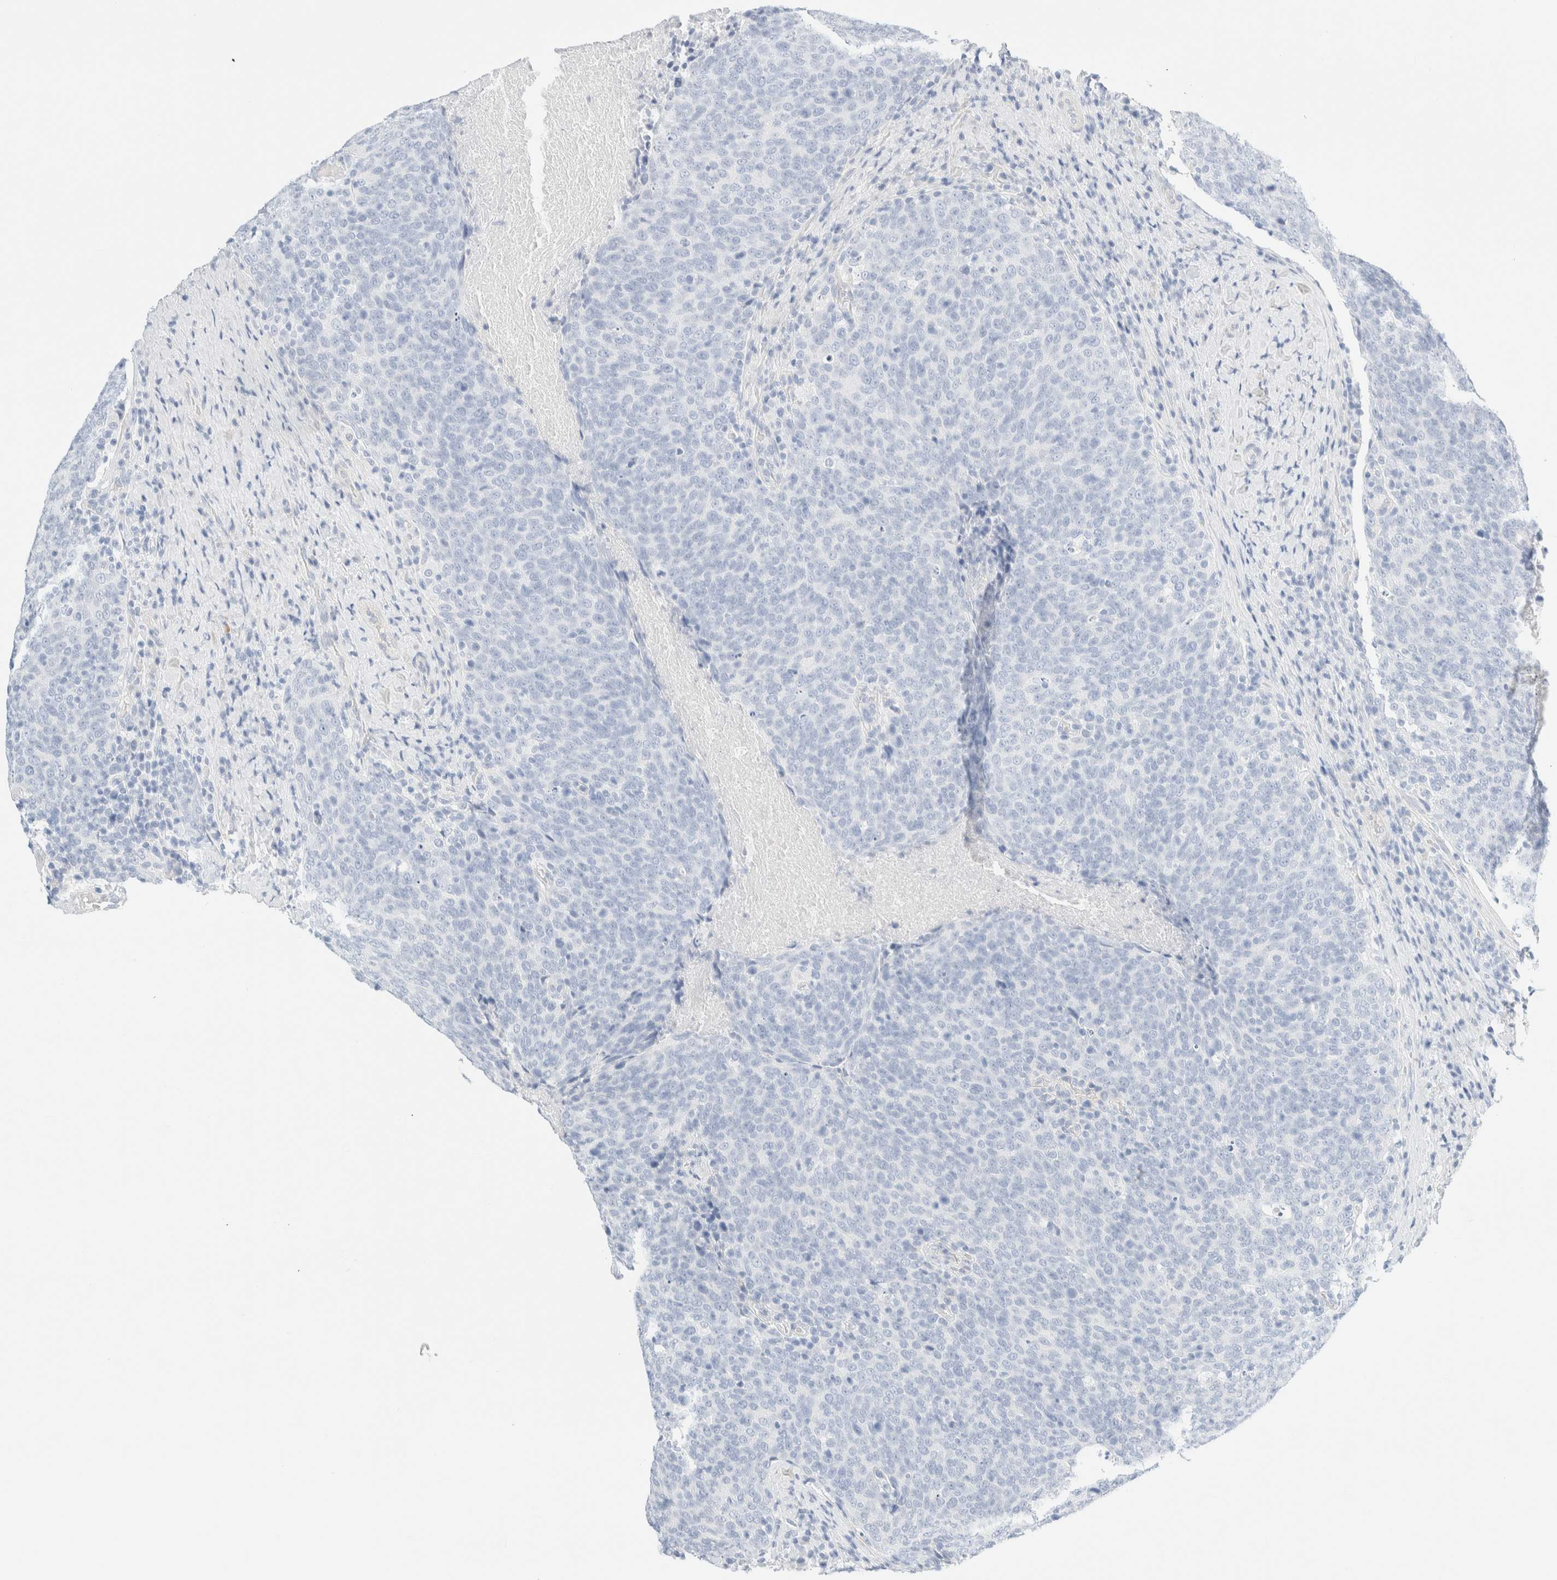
{"staining": {"intensity": "negative", "quantity": "none", "location": "none"}, "tissue": "head and neck cancer", "cell_type": "Tumor cells", "image_type": "cancer", "snomed": [{"axis": "morphology", "description": "Squamous cell carcinoma, NOS"}, {"axis": "morphology", "description": "Squamous cell carcinoma, metastatic, NOS"}, {"axis": "topography", "description": "Lymph node"}, {"axis": "topography", "description": "Head-Neck"}], "caption": "A photomicrograph of human head and neck metastatic squamous cell carcinoma is negative for staining in tumor cells.", "gene": "DPYS", "patient": {"sex": "male", "age": 62}}